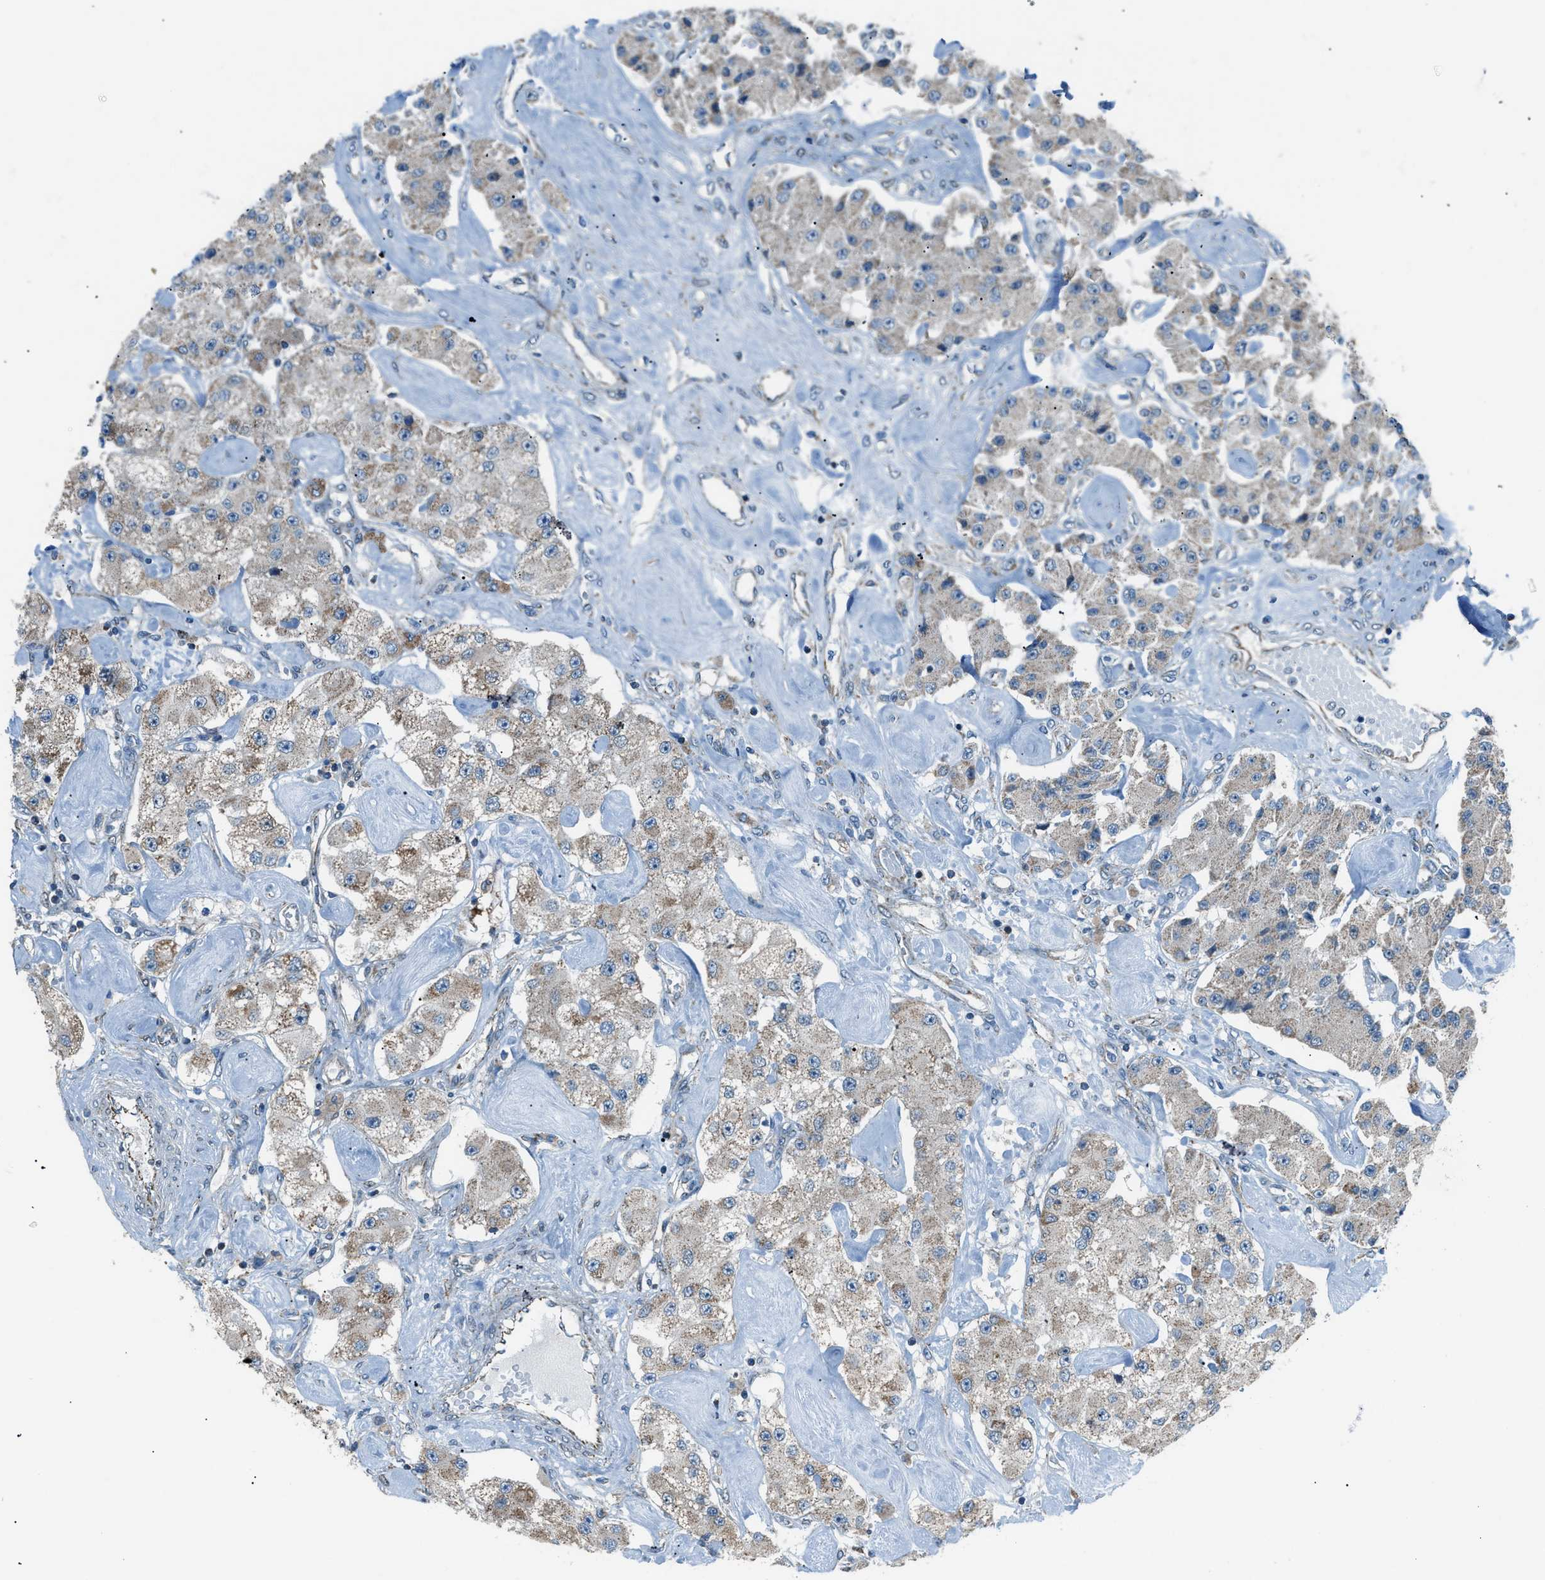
{"staining": {"intensity": "weak", "quantity": ">75%", "location": "cytoplasmic/membranous"}, "tissue": "carcinoid", "cell_type": "Tumor cells", "image_type": "cancer", "snomed": [{"axis": "morphology", "description": "Carcinoid, malignant, NOS"}, {"axis": "topography", "description": "Pancreas"}], "caption": "DAB (3,3'-diaminobenzidine) immunohistochemical staining of human carcinoid (malignant) displays weak cytoplasmic/membranous protein positivity in approximately >75% of tumor cells. The protein is stained brown, and the nuclei are stained in blue (DAB (3,3'-diaminobenzidine) IHC with brightfield microscopy, high magnification).", "gene": "PIGG", "patient": {"sex": "male", "age": 41}}